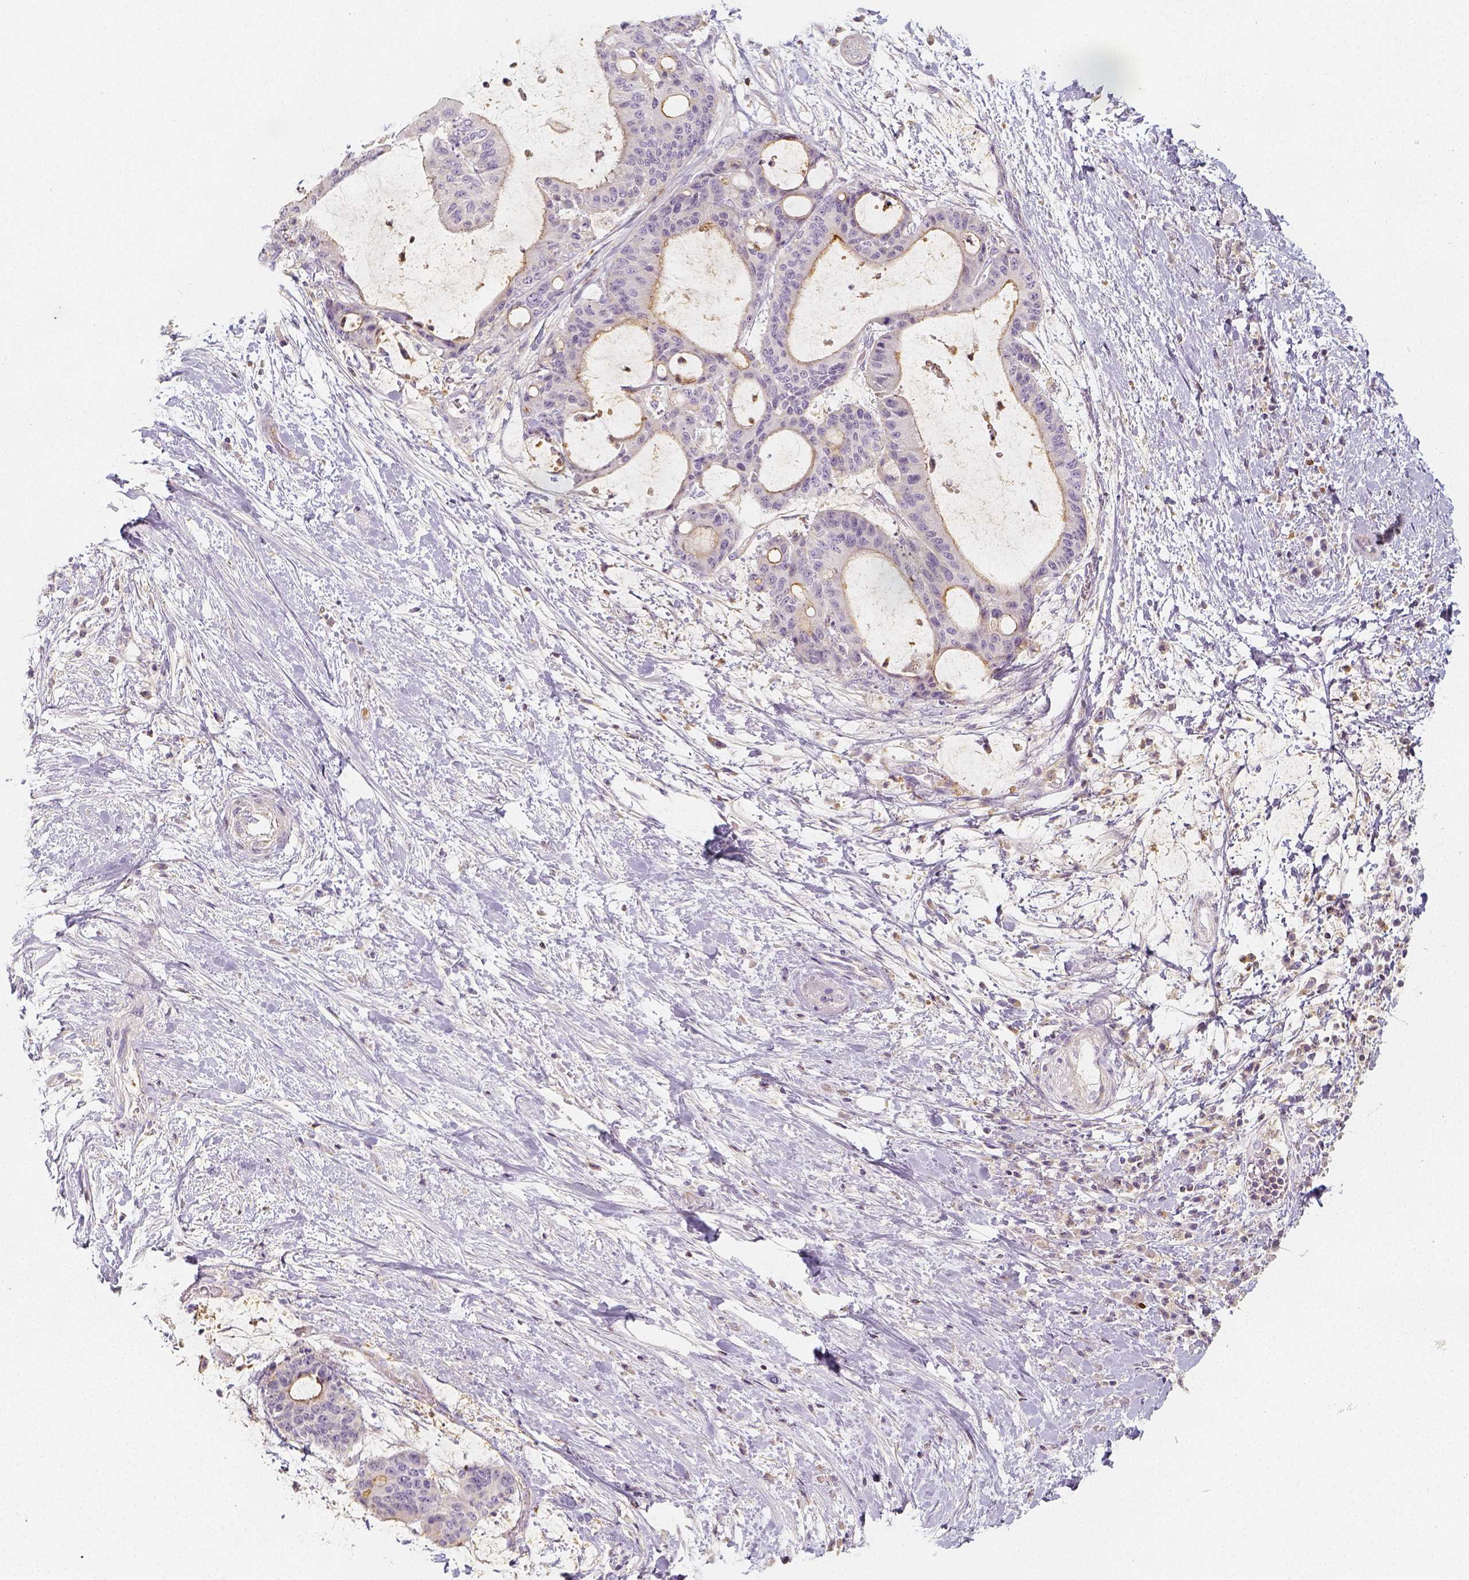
{"staining": {"intensity": "negative", "quantity": "none", "location": "none"}, "tissue": "liver cancer", "cell_type": "Tumor cells", "image_type": "cancer", "snomed": [{"axis": "morphology", "description": "Cholangiocarcinoma"}, {"axis": "topography", "description": "Liver"}], "caption": "Protein analysis of cholangiocarcinoma (liver) displays no significant expression in tumor cells. Brightfield microscopy of IHC stained with DAB (brown) and hematoxylin (blue), captured at high magnification.", "gene": "PTPRJ", "patient": {"sex": "female", "age": 73}}